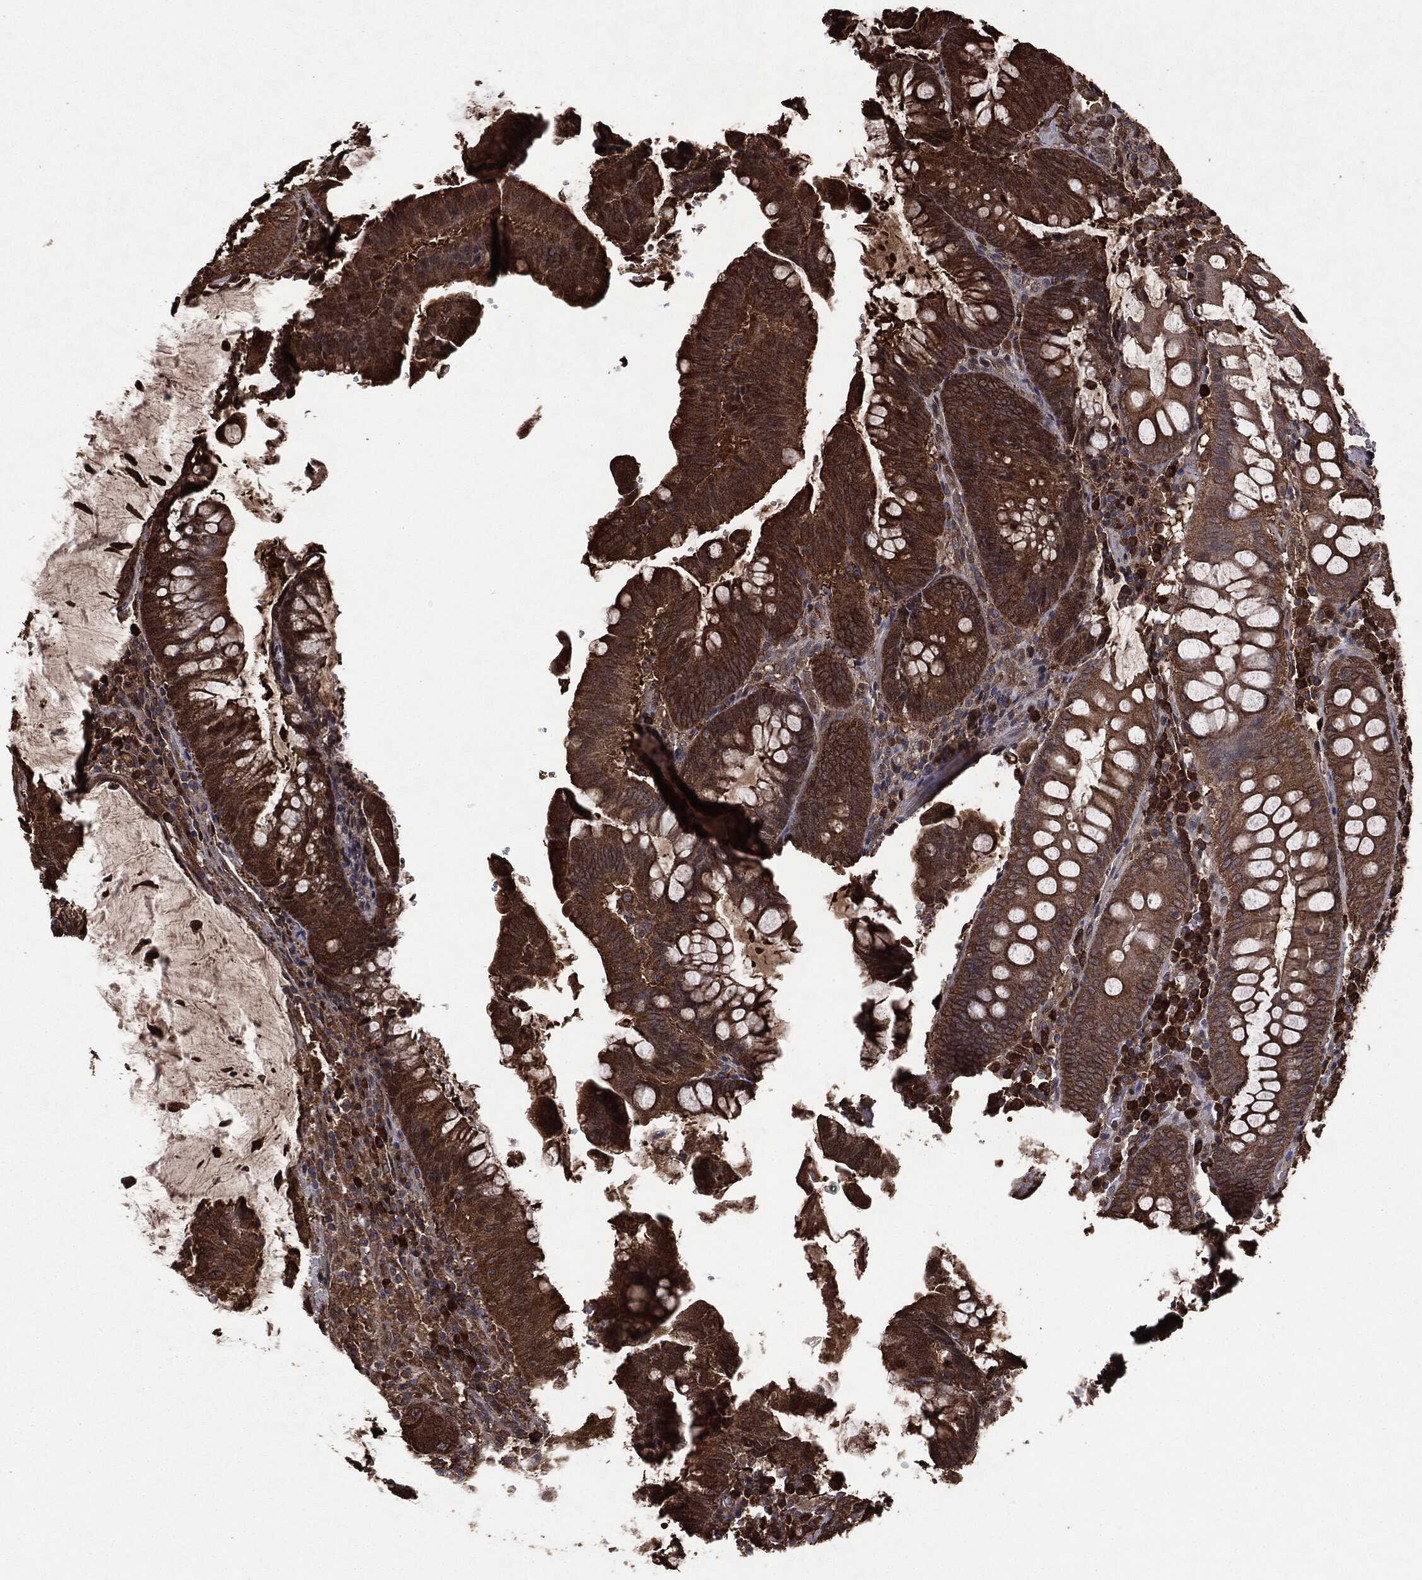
{"staining": {"intensity": "strong", "quantity": ">75%", "location": "cytoplasmic/membranous"}, "tissue": "colorectal cancer", "cell_type": "Tumor cells", "image_type": "cancer", "snomed": [{"axis": "morphology", "description": "Adenocarcinoma, NOS"}, {"axis": "topography", "description": "Colon"}], "caption": "Immunohistochemical staining of human colorectal cancer (adenocarcinoma) reveals high levels of strong cytoplasmic/membranous protein expression in about >75% of tumor cells. The protein is stained brown, and the nuclei are stained in blue (DAB (3,3'-diaminobenzidine) IHC with brightfield microscopy, high magnification).", "gene": "NME1", "patient": {"sex": "male", "age": 62}}